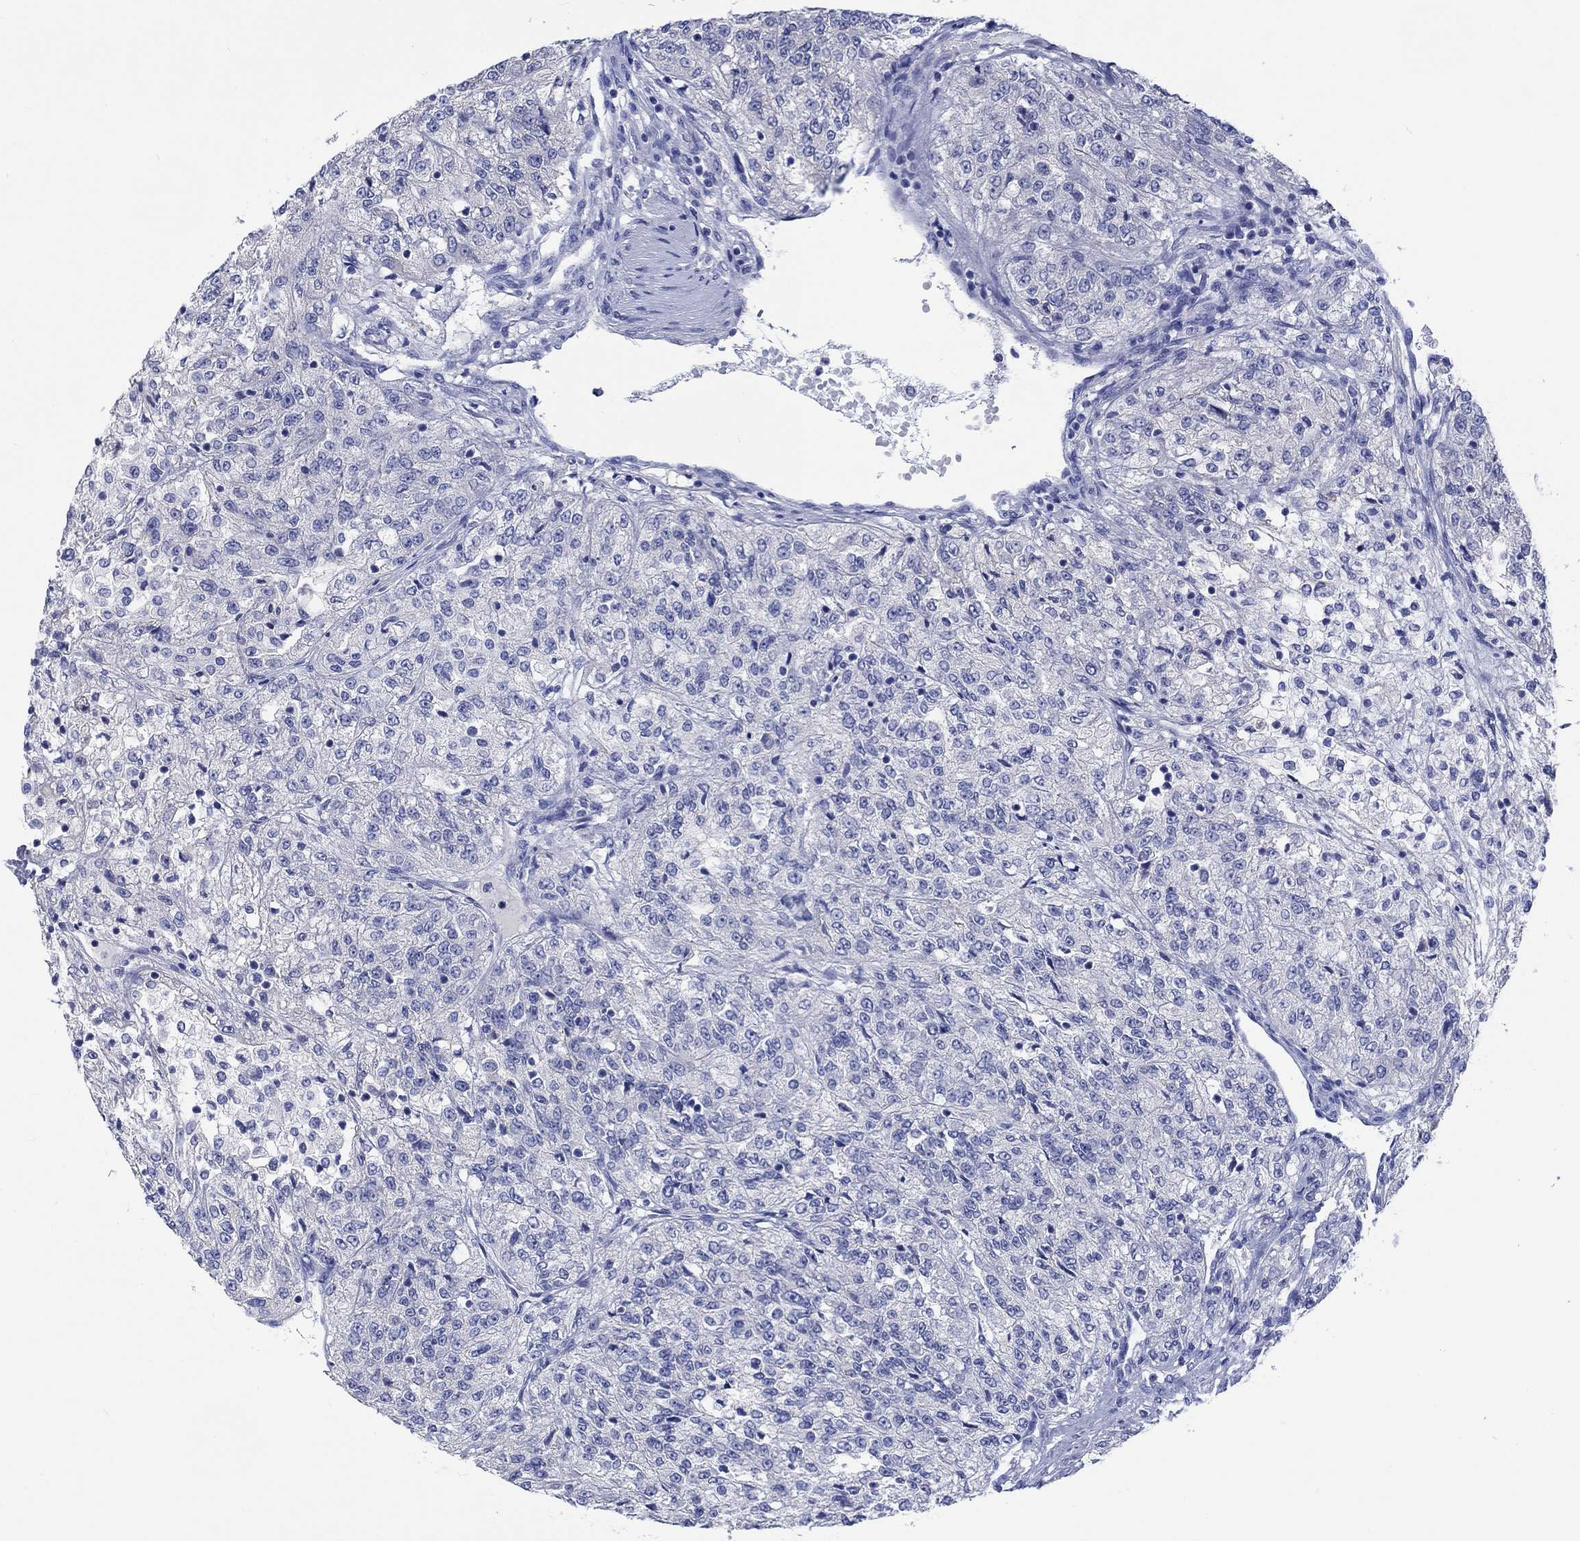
{"staining": {"intensity": "negative", "quantity": "none", "location": "none"}, "tissue": "renal cancer", "cell_type": "Tumor cells", "image_type": "cancer", "snomed": [{"axis": "morphology", "description": "Adenocarcinoma, NOS"}, {"axis": "topography", "description": "Kidney"}], "caption": "Tumor cells are negative for brown protein staining in adenocarcinoma (renal). (IHC, brightfield microscopy, high magnification).", "gene": "TOMM20L", "patient": {"sex": "female", "age": 63}}